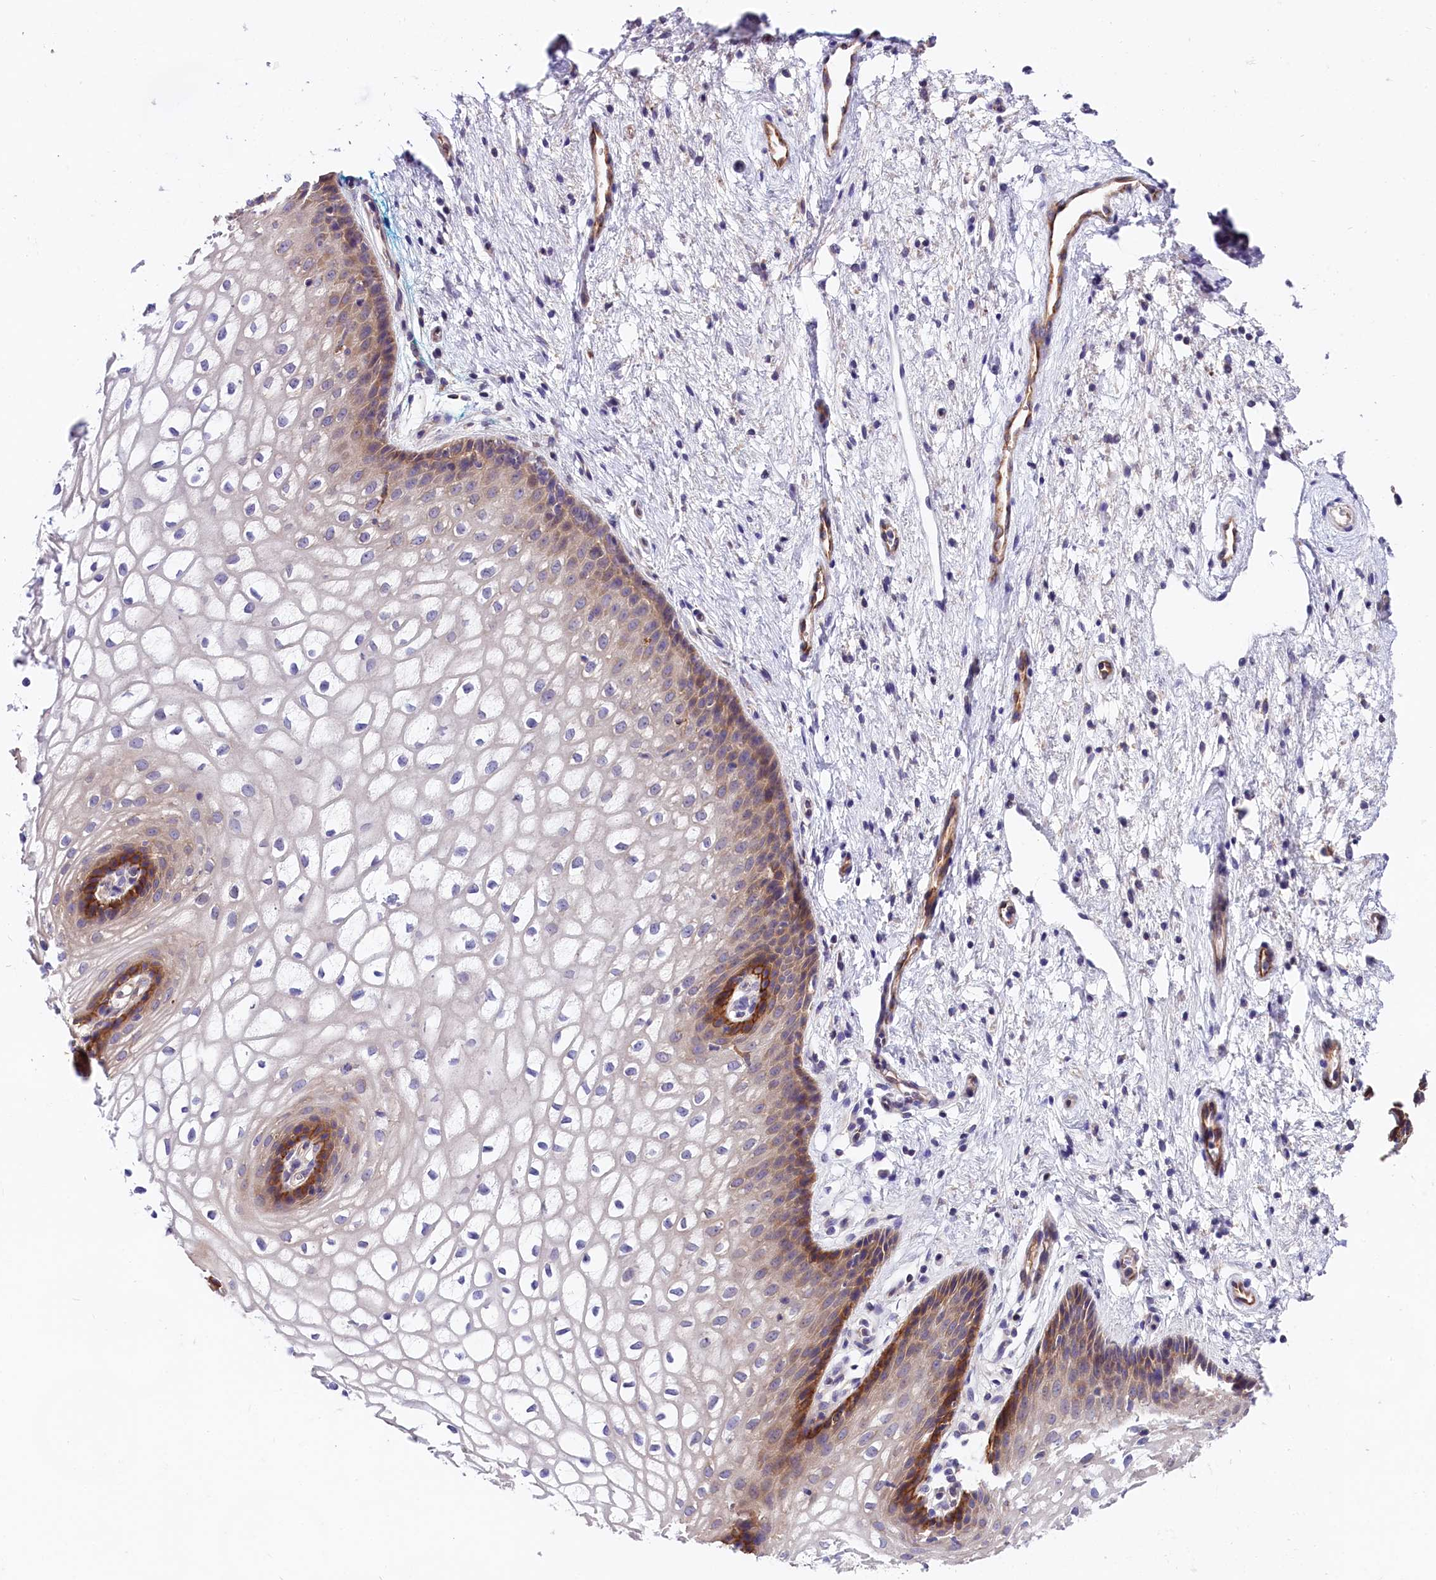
{"staining": {"intensity": "moderate", "quantity": "25%-75%", "location": "cytoplasmic/membranous"}, "tissue": "vagina", "cell_type": "Squamous epithelial cells", "image_type": "normal", "snomed": [{"axis": "morphology", "description": "Normal tissue, NOS"}, {"axis": "topography", "description": "Vagina"}], "caption": "Immunohistochemical staining of normal vagina demonstrates moderate cytoplasmic/membranous protein positivity in about 25%-75% of squamous epithelial cells. The staining was performed using DAB, with brown indicating positive protein expression. Nuclei are stained blue with hematoxylin.", "gene": "OAS3", "patient": {"sex": "female", "age": 34}}